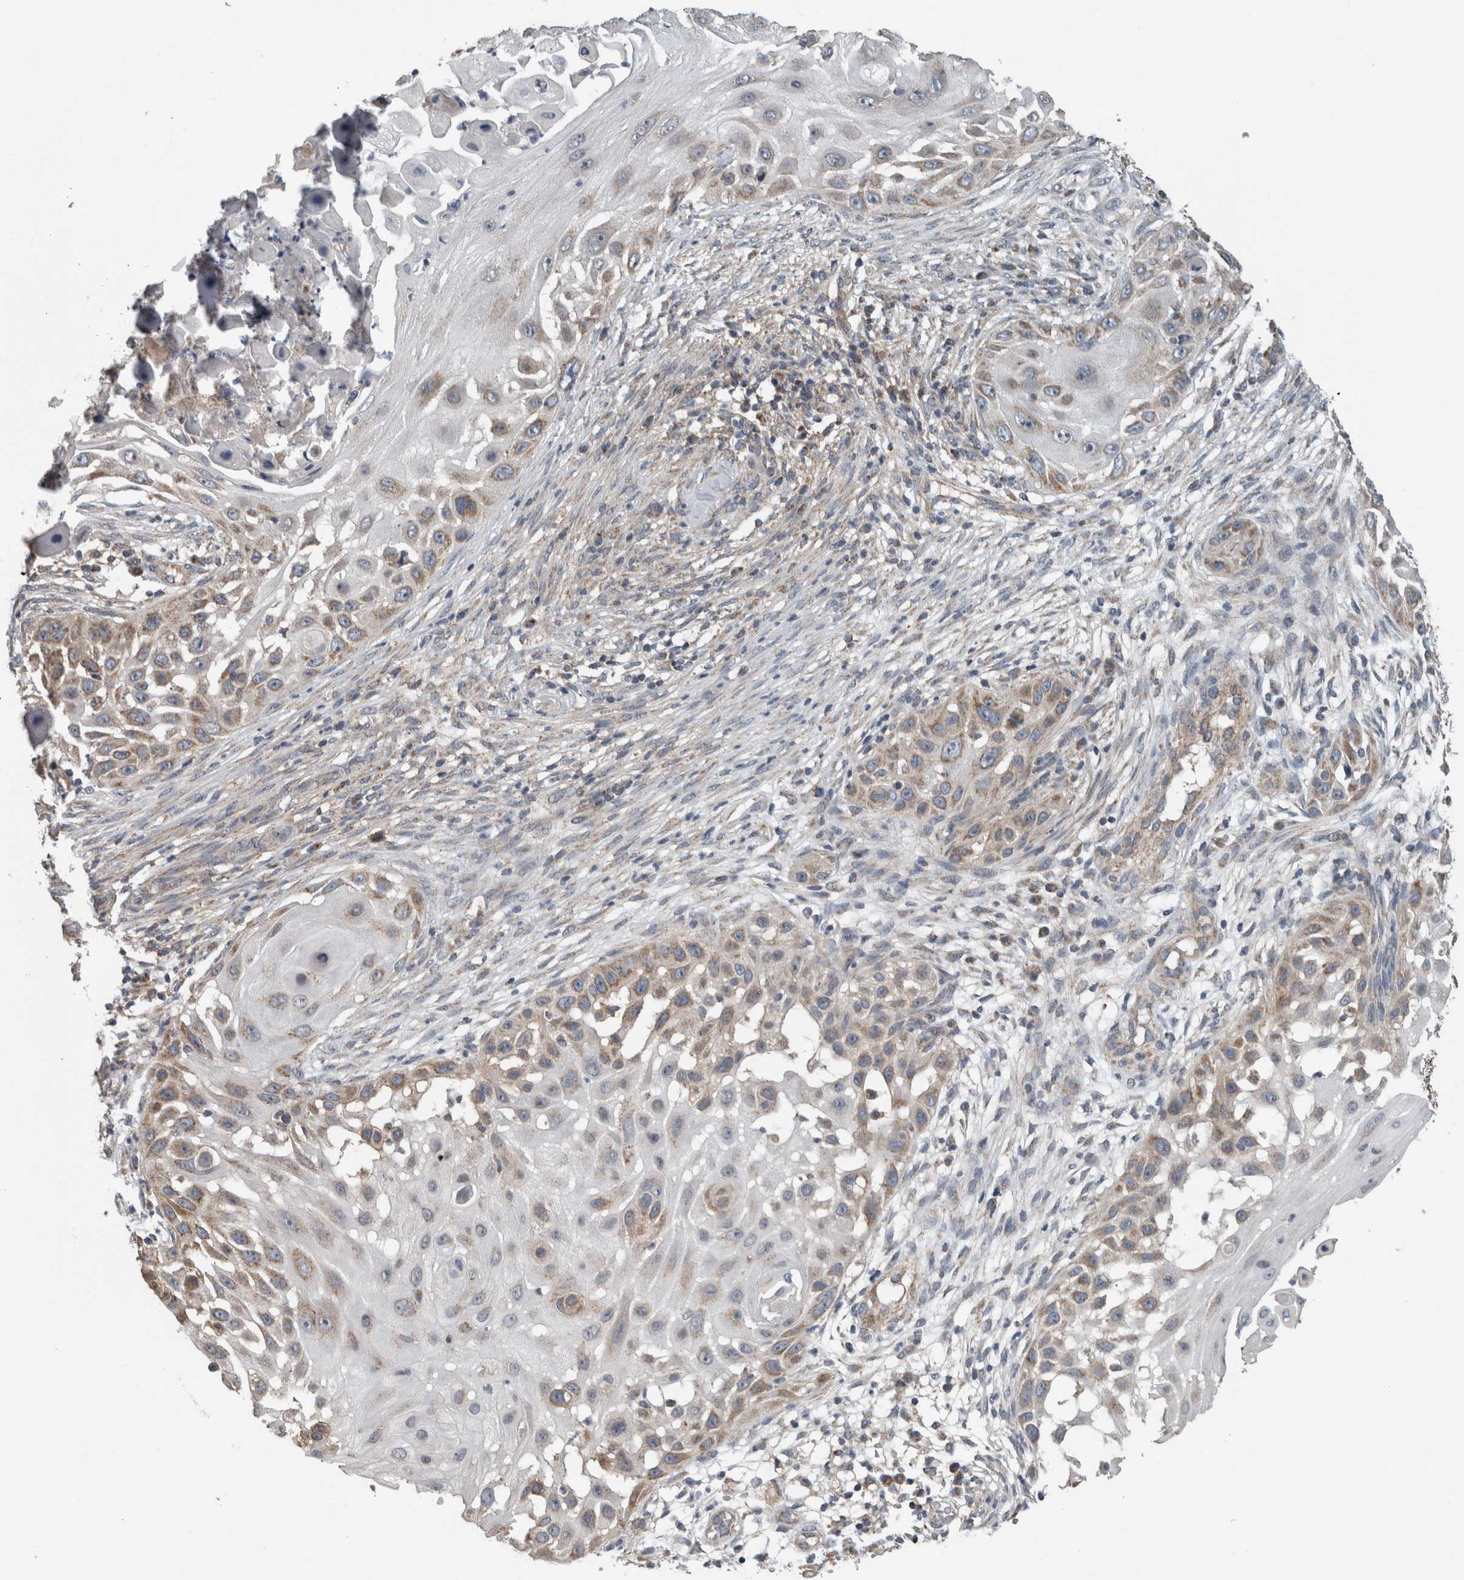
{"staining": {"intensity": "moderate", "quantity": ">75%", "location": "cytoplasmic/membranous"}, "tissue": "skin cancer", "cell_type": "Tumor cells", "image_type": "cancer", "snomed": [{"axis": "morphology", "description": "Squamous cell carcinoma, NOS"}, {"axis": "topography", "description": "Skin"}], "caption": "The histopathology image displays immunohistochemical staining of skin cancer (squamous cell carcinoma). There is moderate cytoplasmic/membranous positivity is identified in about >75% of tumor cells.", "gene": "ARMC1", "patient": {"sex": "female", "age": 44}}